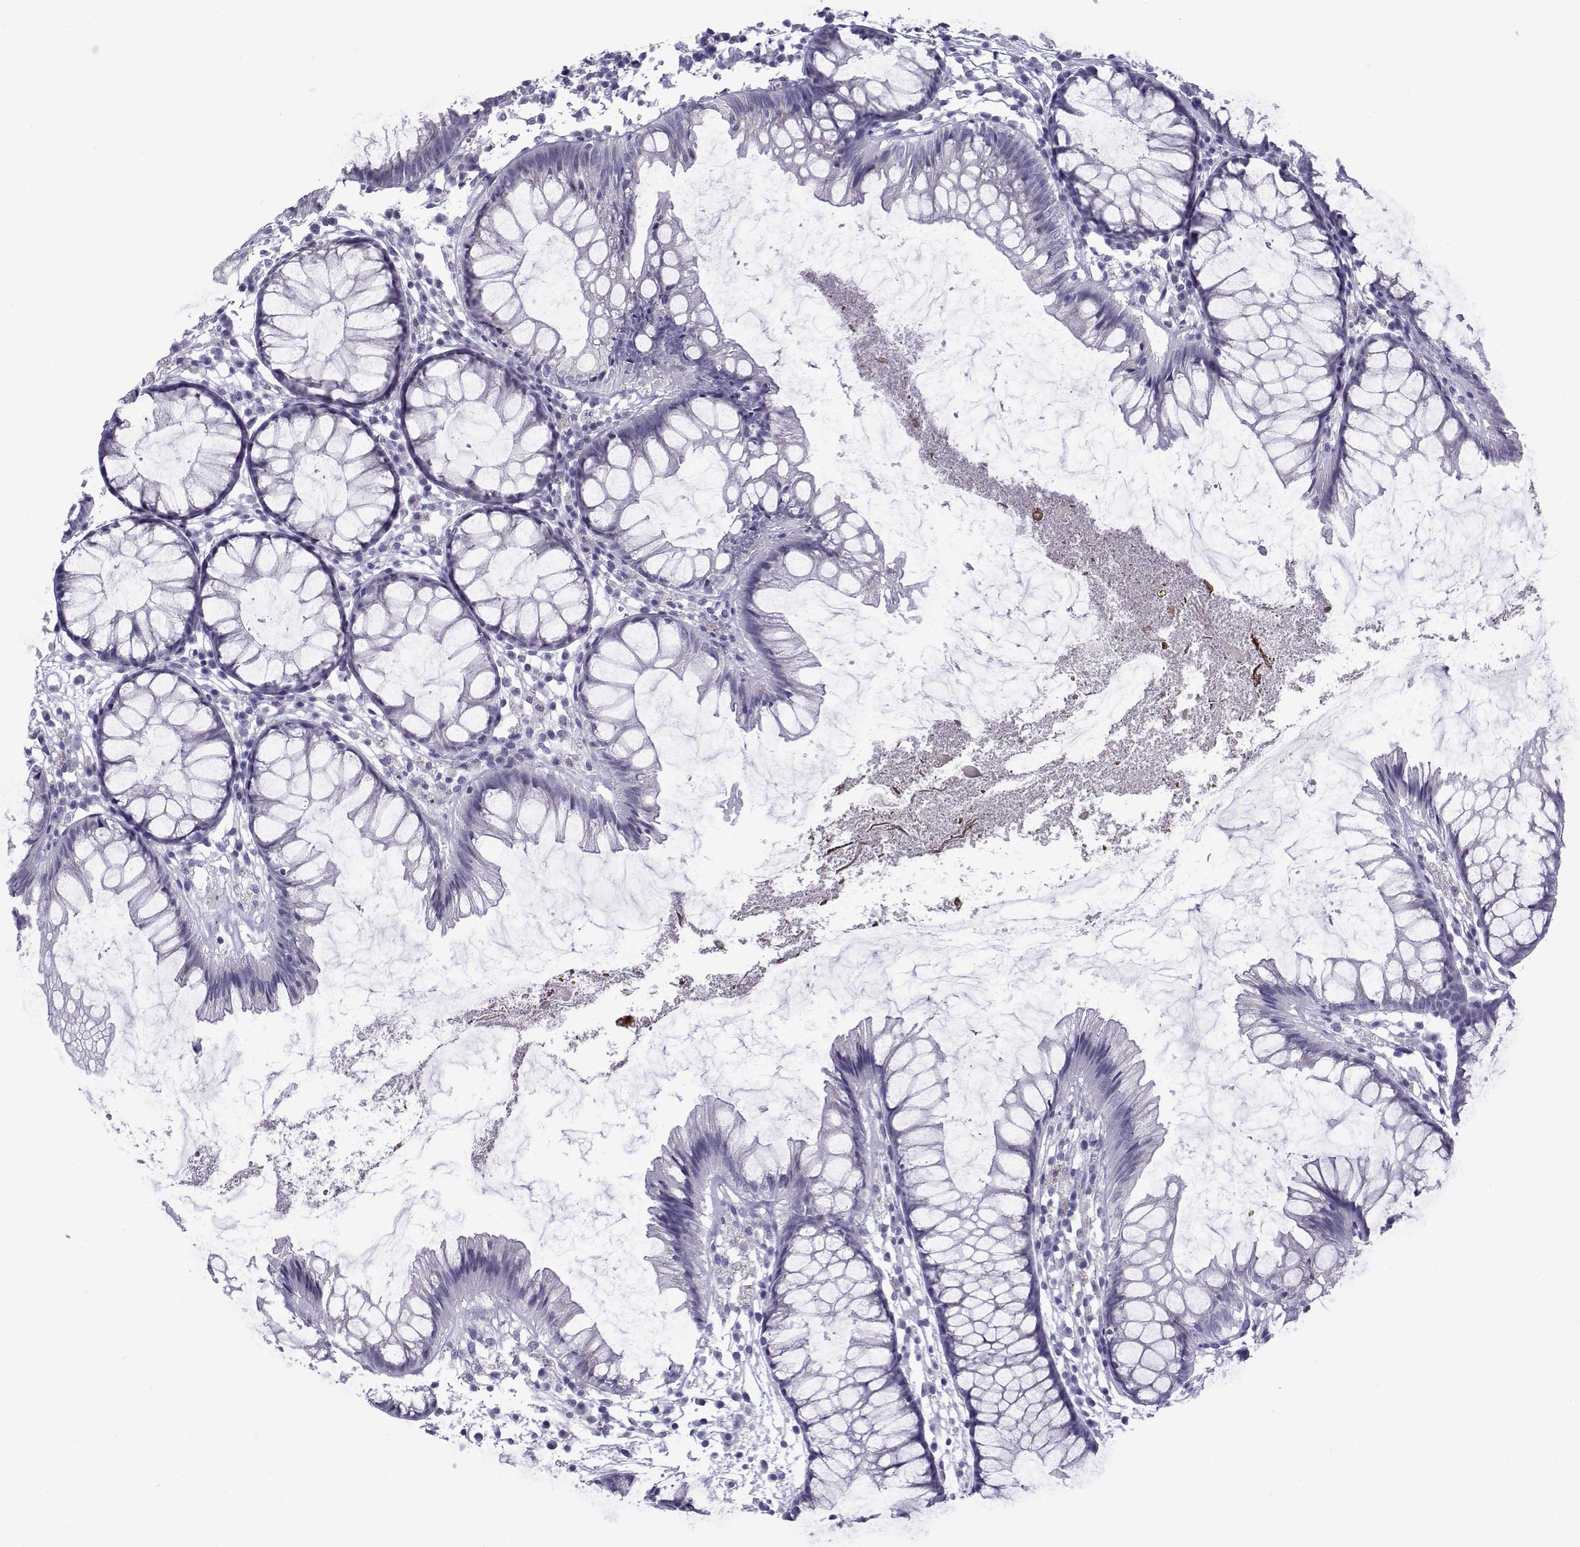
{"staining": {"intensity": "negative", "quantity": "none", "location": "none"}, "tissue": "colon", "cell_type": "Endothelial cells", "image_type": "normal", "snomed": [{"axis": "morphology", "description": "Normal tissue, NOS"}, {"axis": "morphology", "description": "Adenocarcinoma, NOS"}, {"axis": "topography", "description": "Colon"}], "caption": "Image shows no significant protein staining in endothelial cells of benign colon. The staining was performed using DAB to visualize the protein expression in brown, while the nuclei were stained in blue with hematoxylin (Magnification: 20x).", "gene": "ACRBP", "patient": {"sex": "male", "age": 65}}